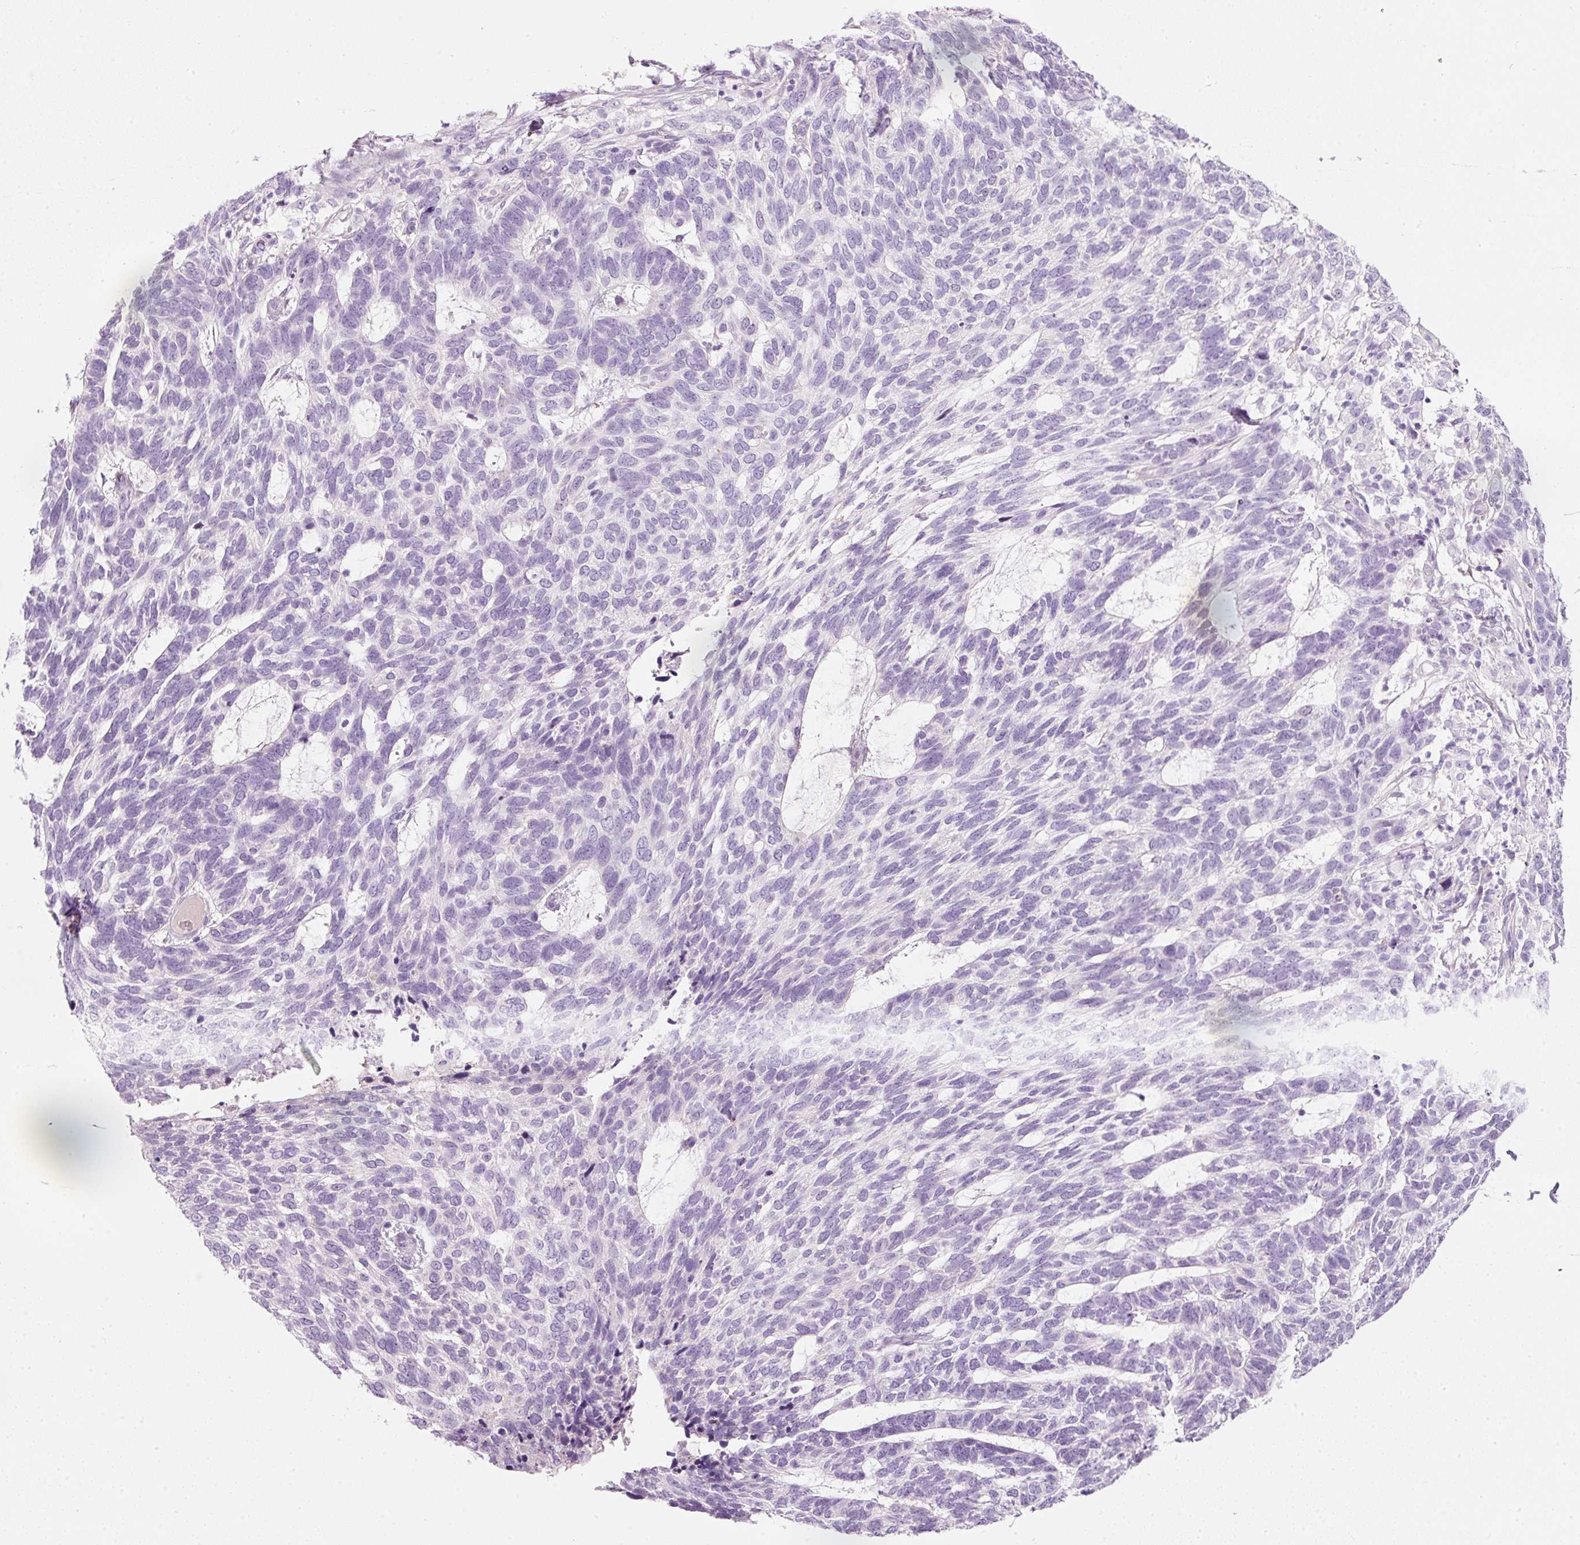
{"staining": {"intensity": "negative", "quantity": "none", "location": "none"}, "tissue": "skin cancer", "cell_type": "Tumor cells", "image_type": "cancer", "snomed": [{"axis": "morphology", "description": "Basal cell carcinoma"}, {"axis": "topography", "description": "Skin"}], "caption": "High power microscopy image of an immunohistochemistry (IHC) photomicrograph of skin cancer, revealing no significant positivity in tumor cells.", "gene": "DNM1", "patient": {"sex": "female", "age": 65}}